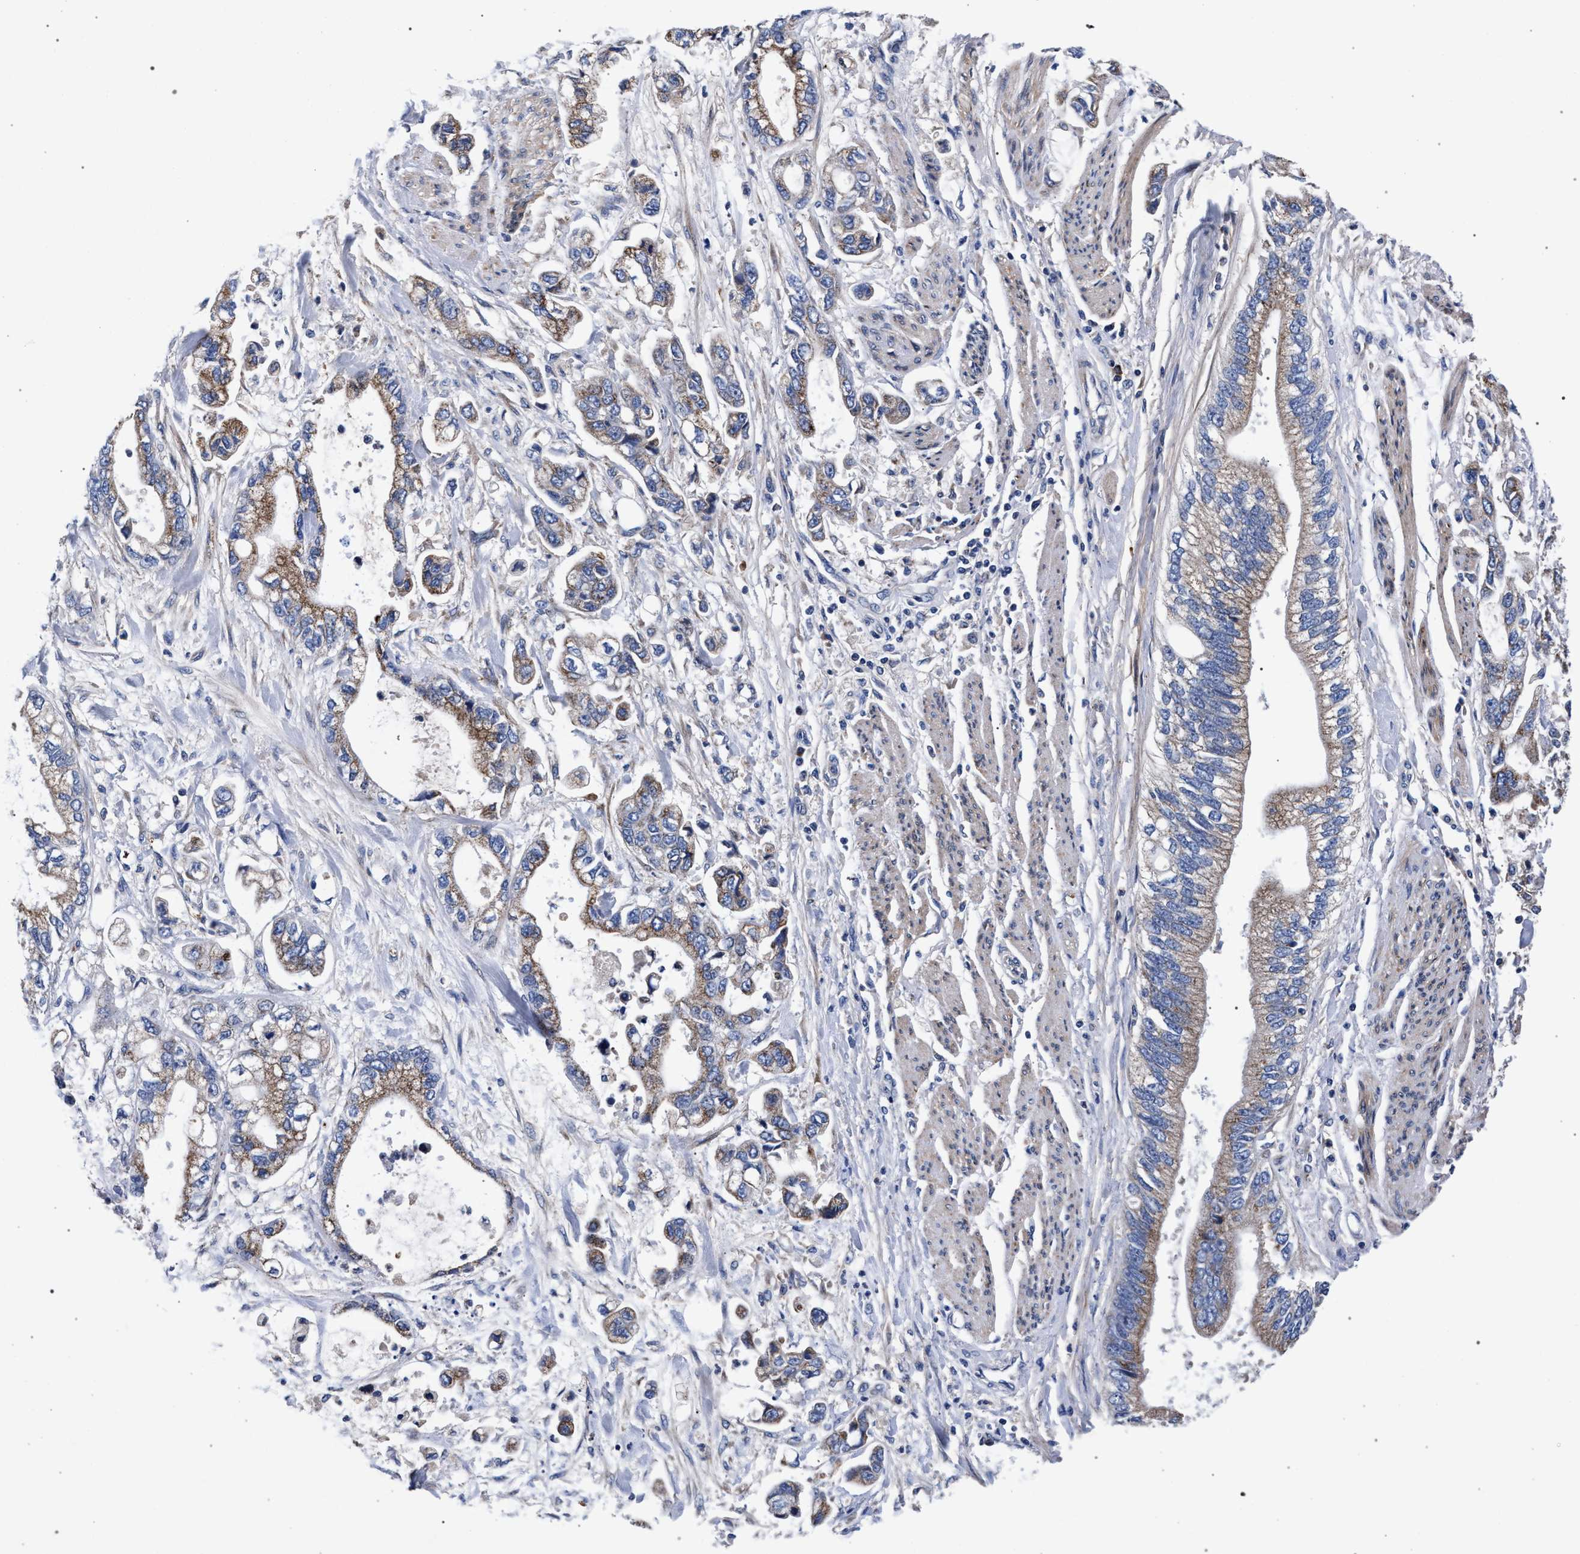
{"staining": {"intensity": "weak", "quantity": "25%-75%", "location": "cytoplasmic/membranous"}, "tissue": "stomach cancer", "cell_type": "Tumor cells", "image_type": "cancer", "snomed": [{"axis": "morphology", "description": "Normal tissue, NOS"}, {"axis": "morphology", "description": "Adenocarcinoma, NOS"}, {"axis": "topography", "description": "Stomach"}], "caption": "Protein staining of stomach cancer (adenocarcinoma) tissue demonstrates weak cytoplasmic/membranous expression in about 25%-75% of tumor cells.", "gene": "ACOX1", "patient": {"sex": "male", "age": 62}}